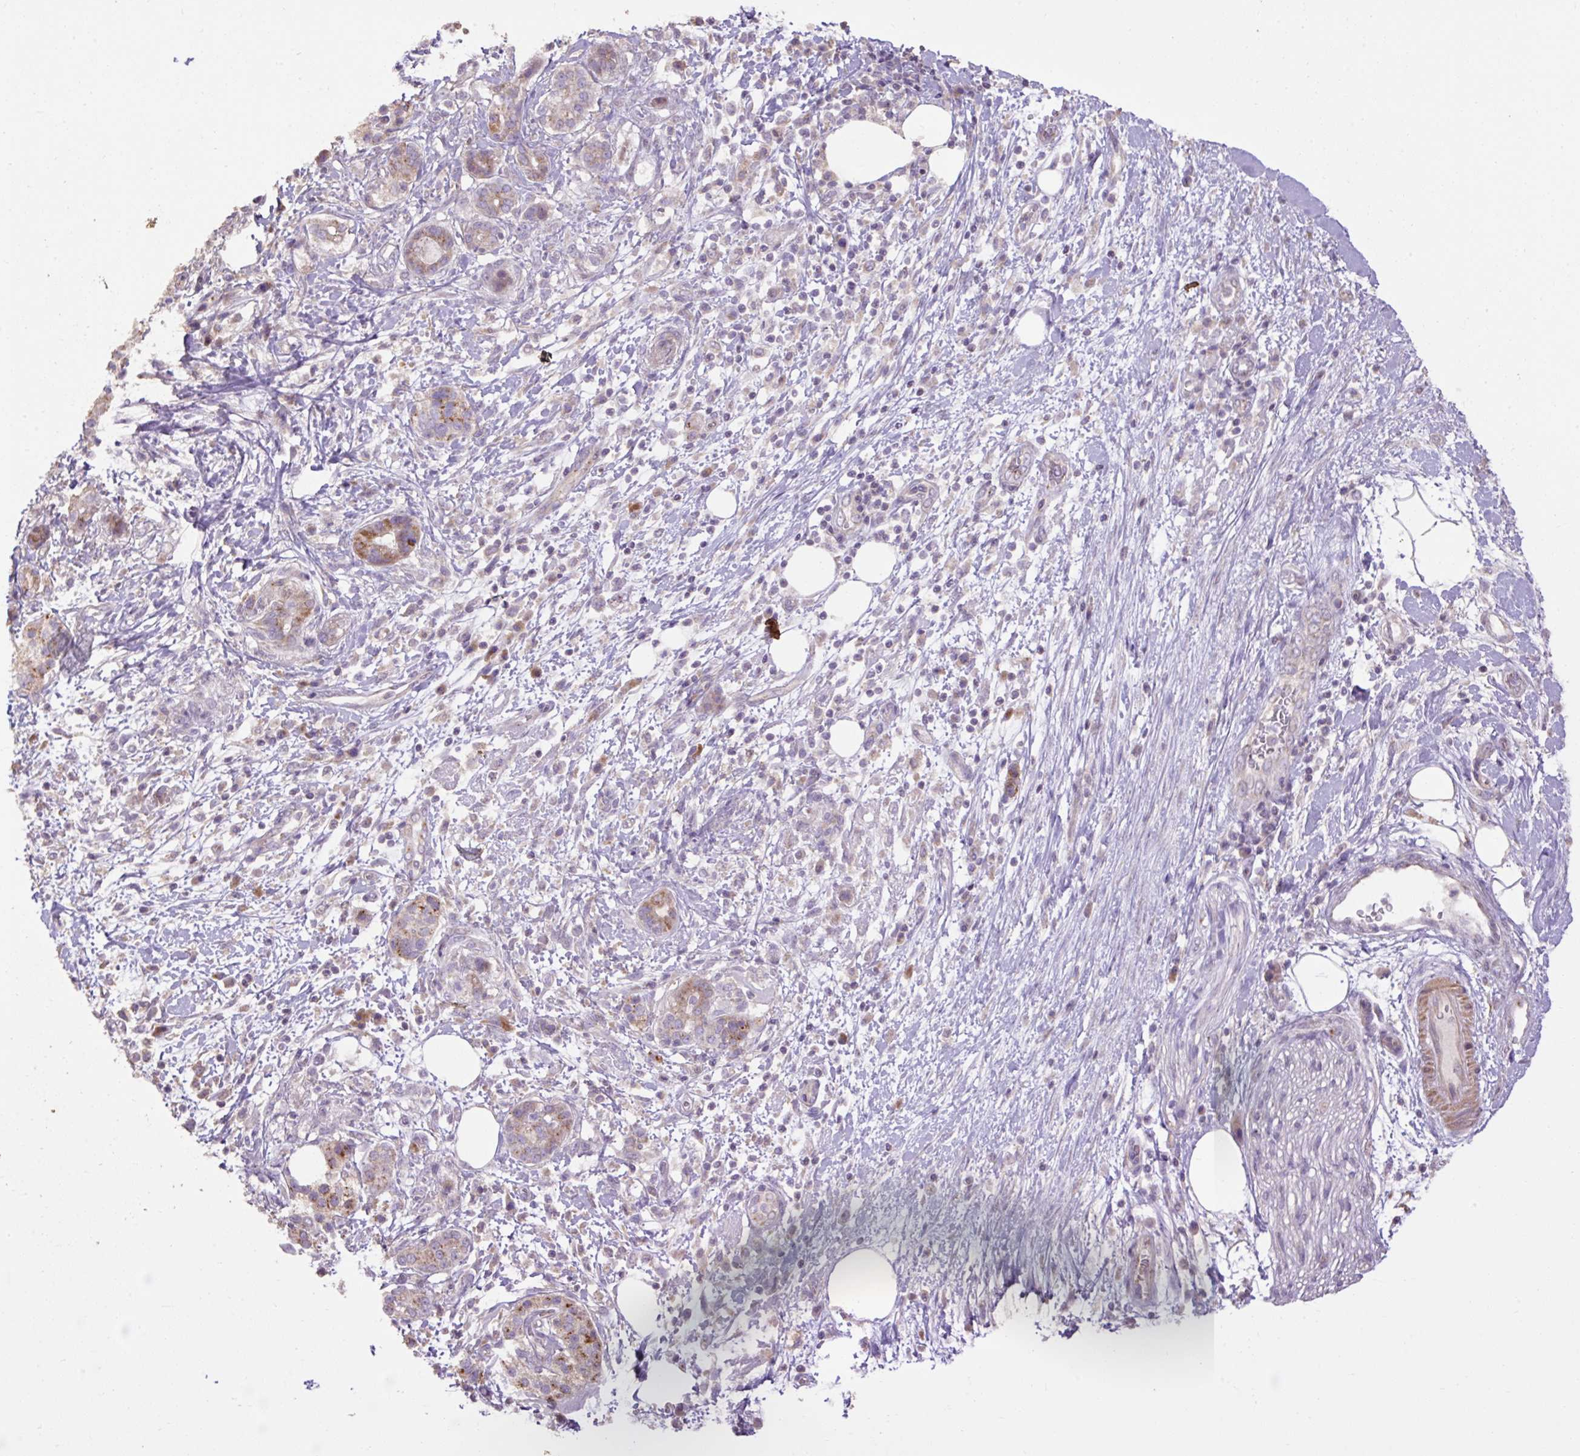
{"staining": {"intensity": "moderate", "quantity": "25%-75%", "location": "cytoplasmic/membranous"}, "tissue": "pancreatic cancer", "cell_type": "Tumor cells", "image_type": "cancer", "snomed": [{"axis": "morphology", "description": "Adenocarcinoma, NOS"}, {"axis": "topography", "description": "Pancreas"}], "caption": "Protein expression analysis of human pancreatic cancer reveals moderate cytoplasmic/membranous positivity in about 25%-75% of tumor cells.", "gene": "ABR", "patient": {"sex": "female", "age": 73}}